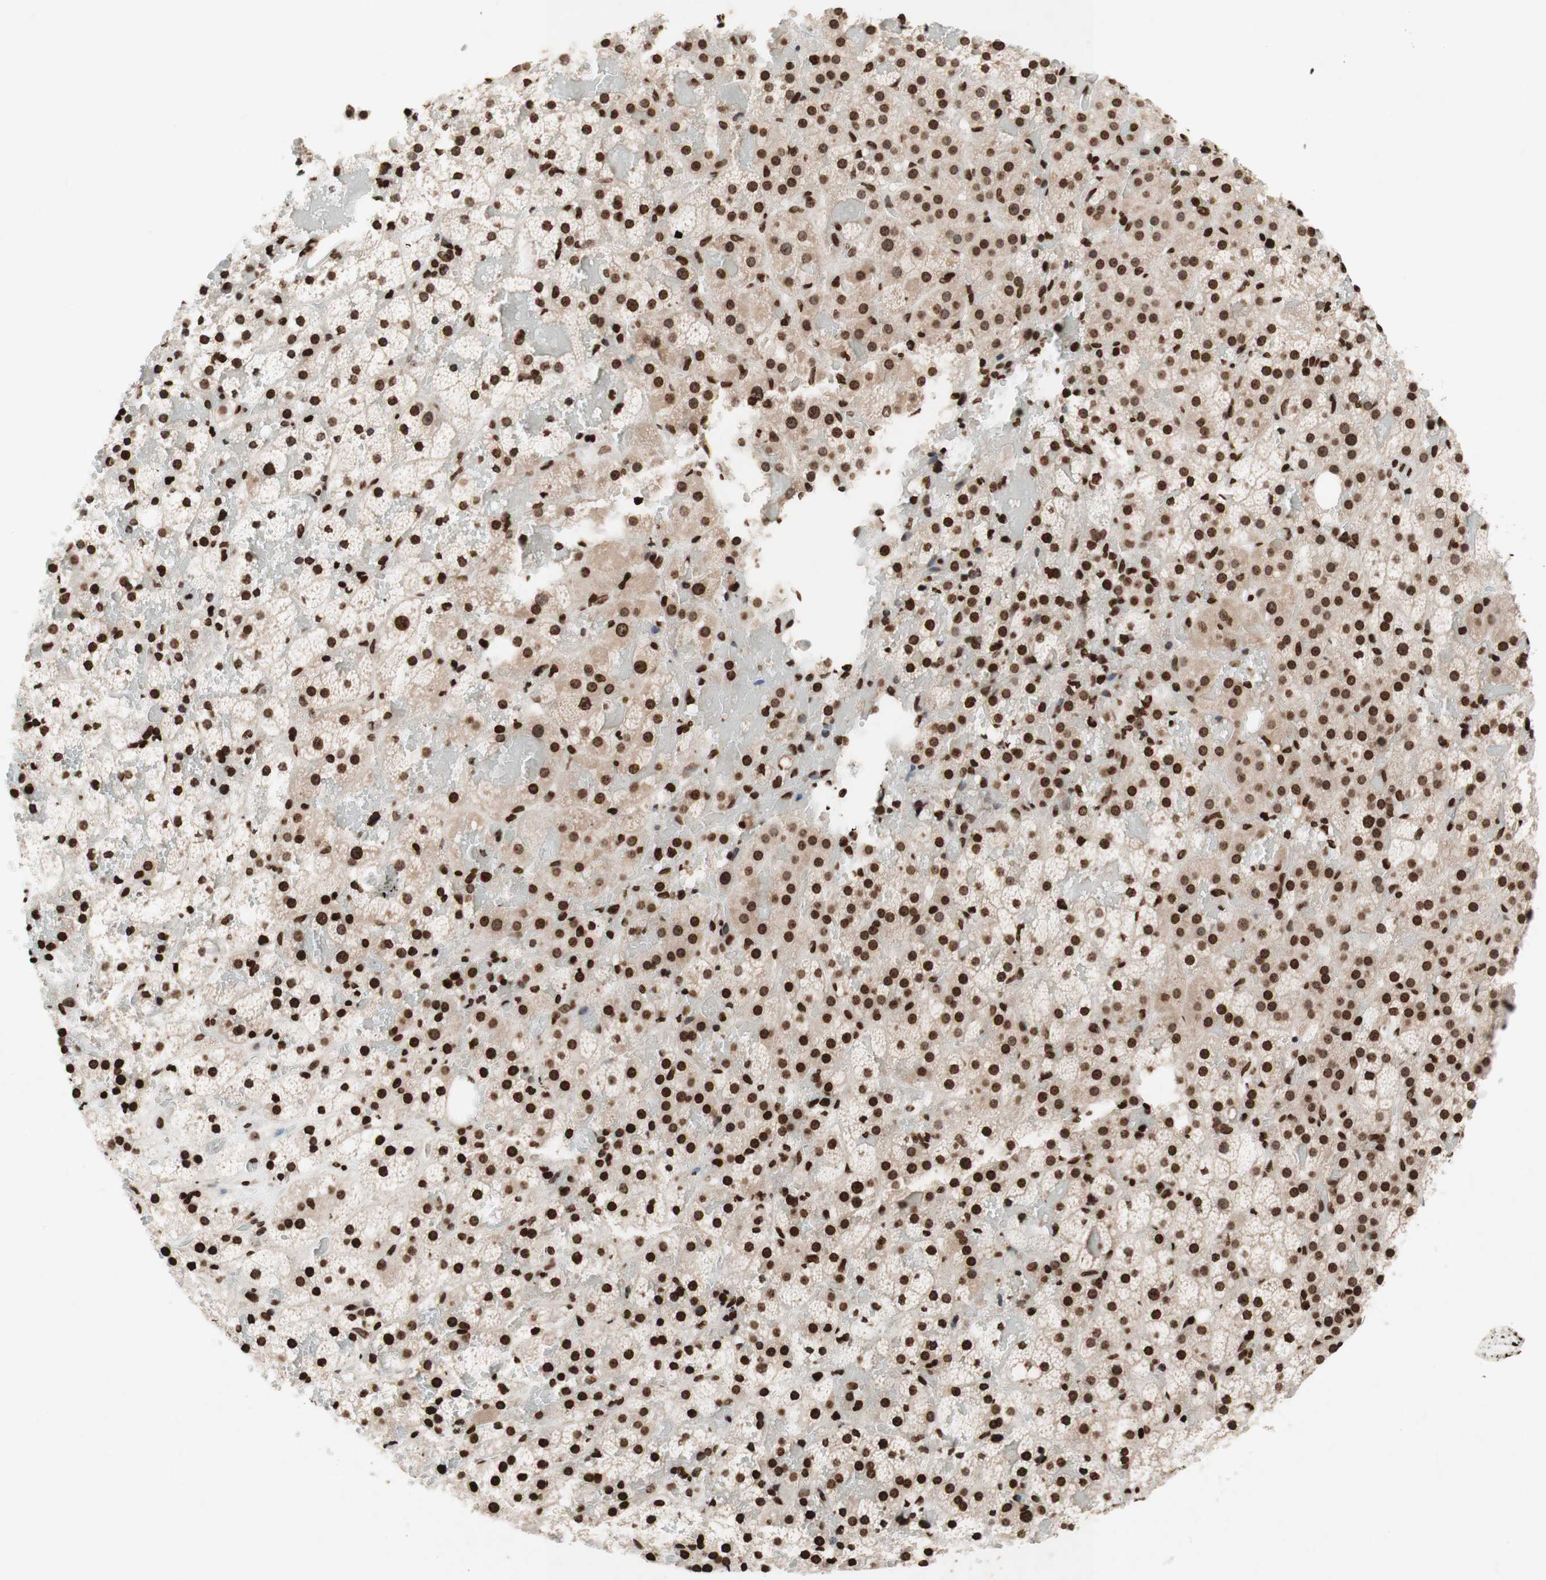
{"staining": {"intensity": "strong", "quantity": ">75%", "location": "cytoplasmic/membranous,nuclear"}, "tissue": "adrenal gland", "cell_type": "Glandular cells", "image_type": "normal", "snomed": [{"axis": "morphology", "description": "Normal tissue, NOS"}, {"axis": "topography", "description": "Adrenal gland"}], "caption": "A brown stain labels strong cytoplasmic/membranous,nuclear positivity of a protein in glandular cells of normal human adrenal gland.", "gene": "NCOA3", "patient": {"sex": "female", "age": 59}}